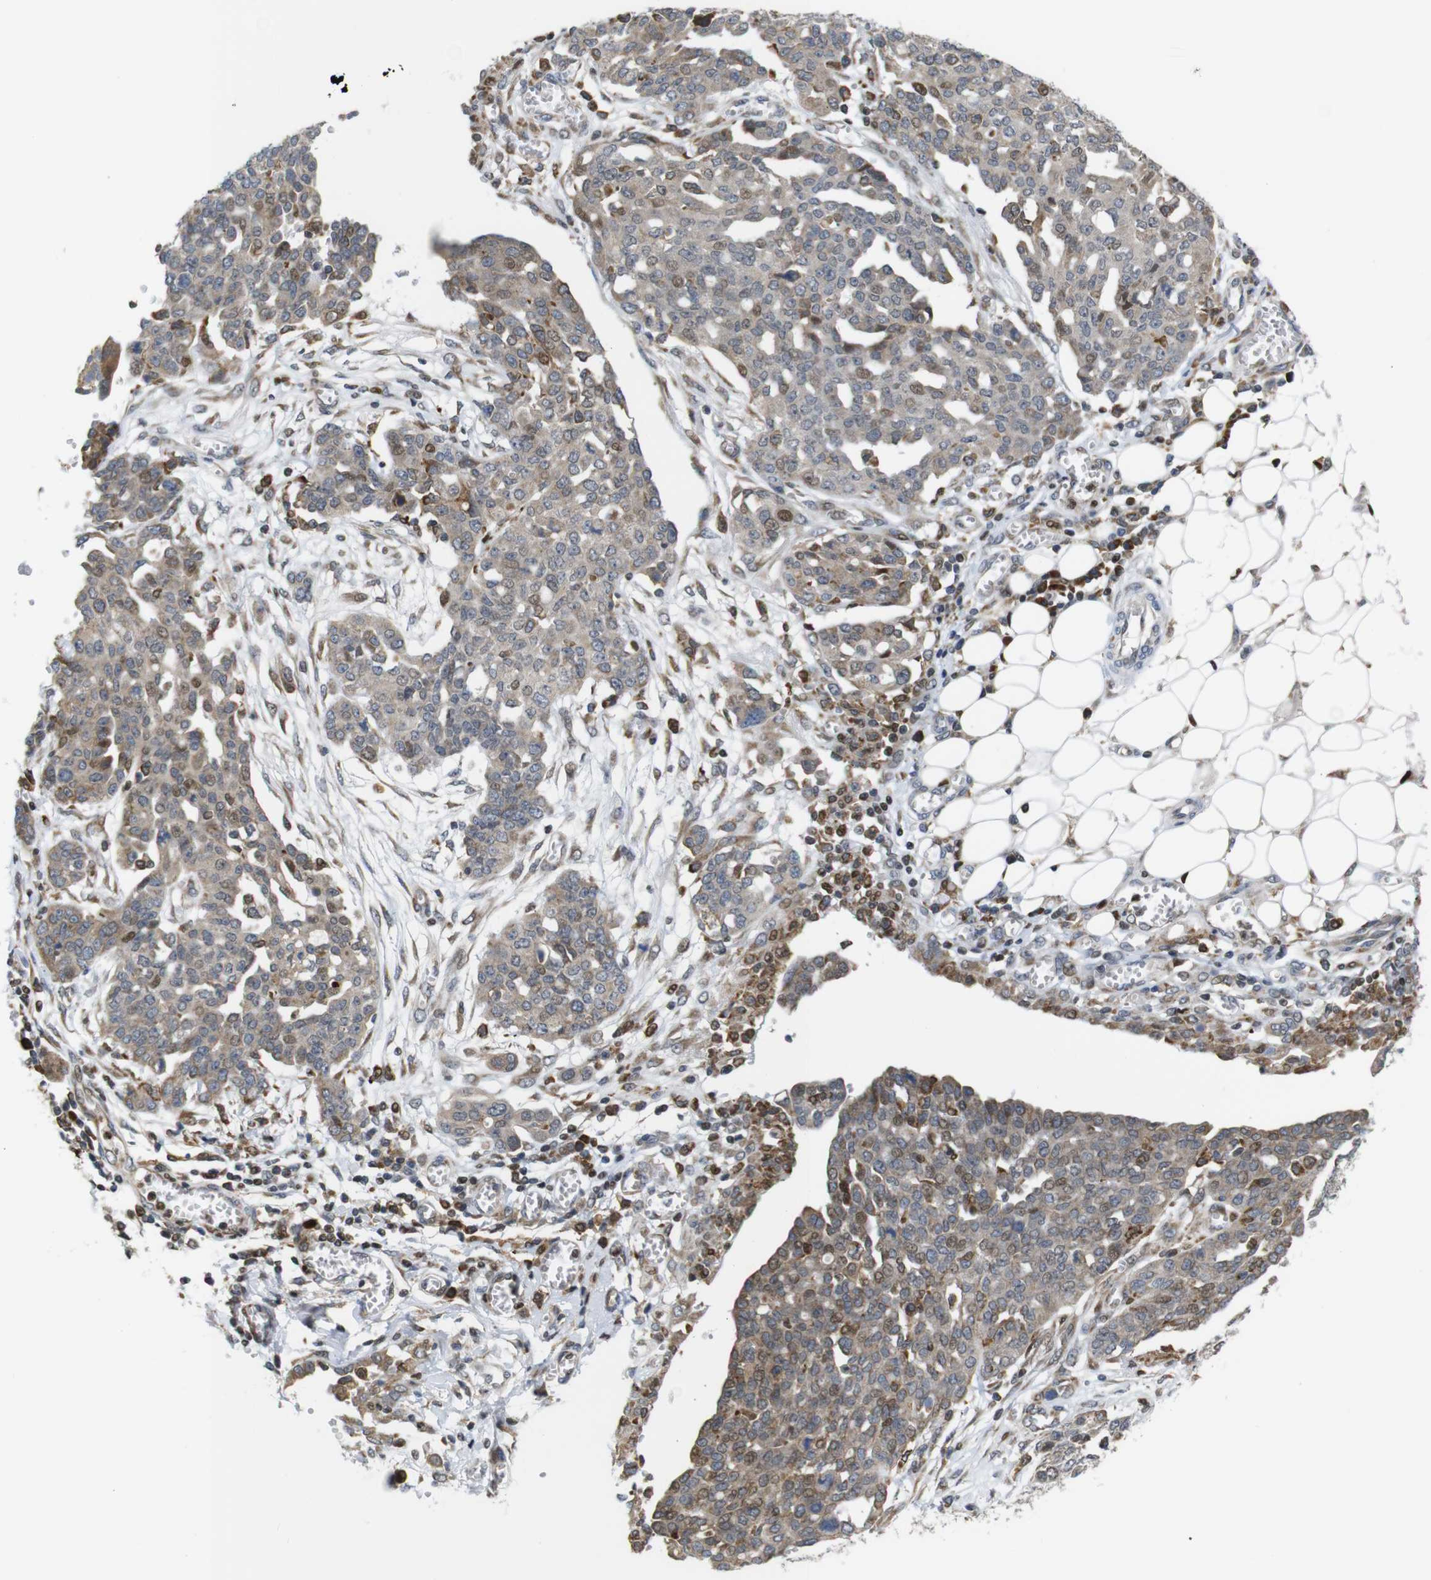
{"staining": {"intensity": "moderate", "quantity": "<25%", "location": "cytoplasmic/membranous,nuclear"}, "tissue": "ovarian cancer", "cell_type": "Tumor cells", "image_type": "cancer", "snomed": [{"axis": "morphology", "description": "Cystadenocarcinoma, serous, NOS"}, {"axis": "topography", "description": "Soft tissue"}, {"axis": "topography", "description": "Ovary"}], "caption": "High-power microscopy captured an immunohistochemistry (IHC) image of ovarian serous cystadenocarcinoma, revealing moderate cytoplasmic/membranous and nuclear staining in about <25% of tumor cells.", "gene": "PTPN1", "patient": {"sex": "female", "age": 57}}